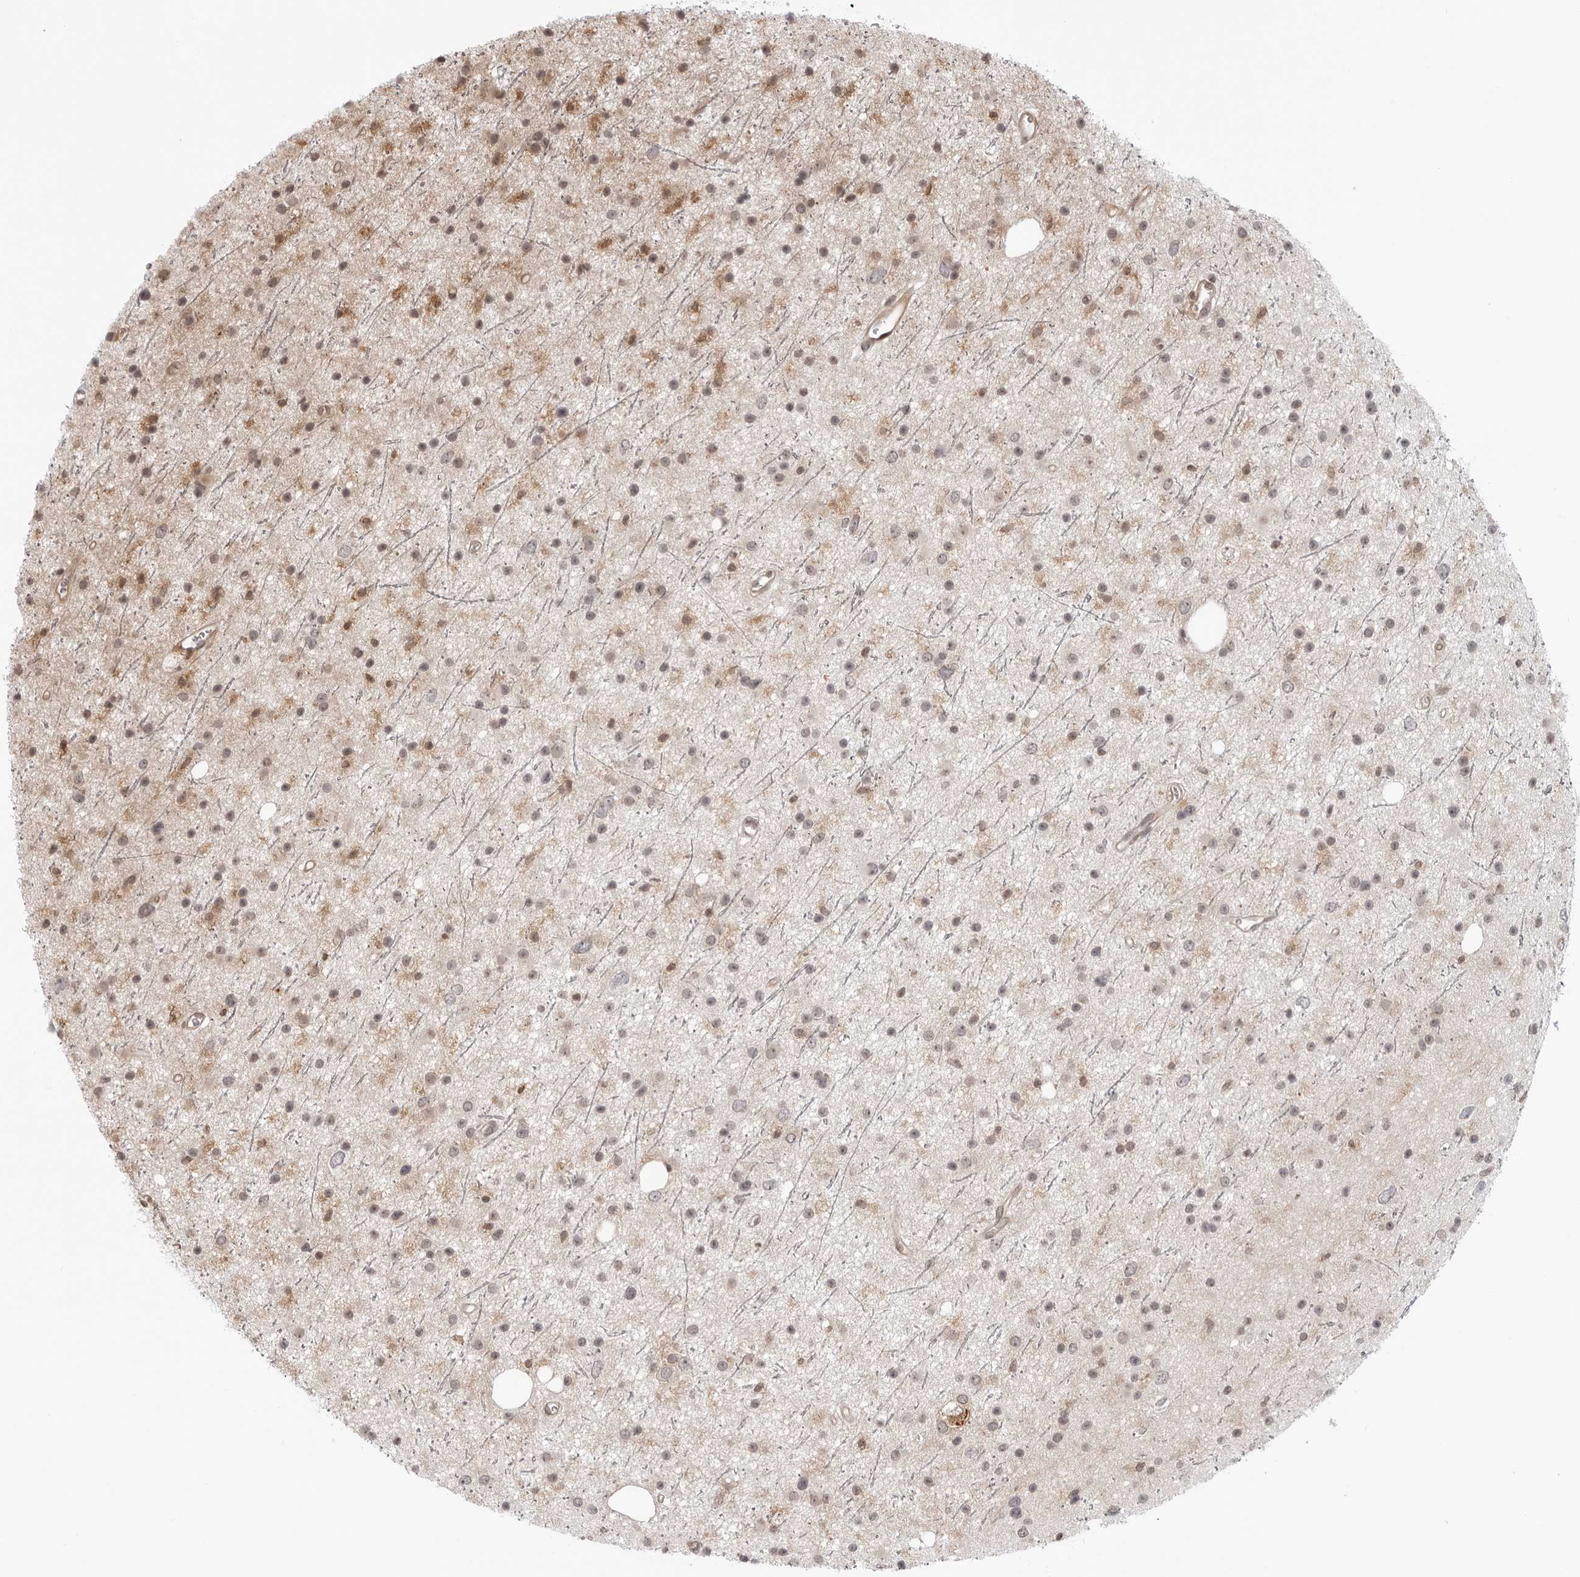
{"staining": {"intensity": "moderate", "quantity": "25%-75%", "location": "cytoplasmic/membranous"}, "tissue": "glioma", "cell_type": "Tumor cells", "image_type": "cancer", "snomed": [{"axis": "morphology", "description": "Glioma, malignant, Low grade"}, {"axis": "topography", "description": "Cerebral cortex"}], "caption": "IHC (DAB (3,3'-diaminobenzidine)) staining of glioma shows moderate cytoplasmic/membranous protein staining in about 25%-75% of tumor cells.", "gene": "SRGAP2", "patient": {"sex": "female", "age": 39}}